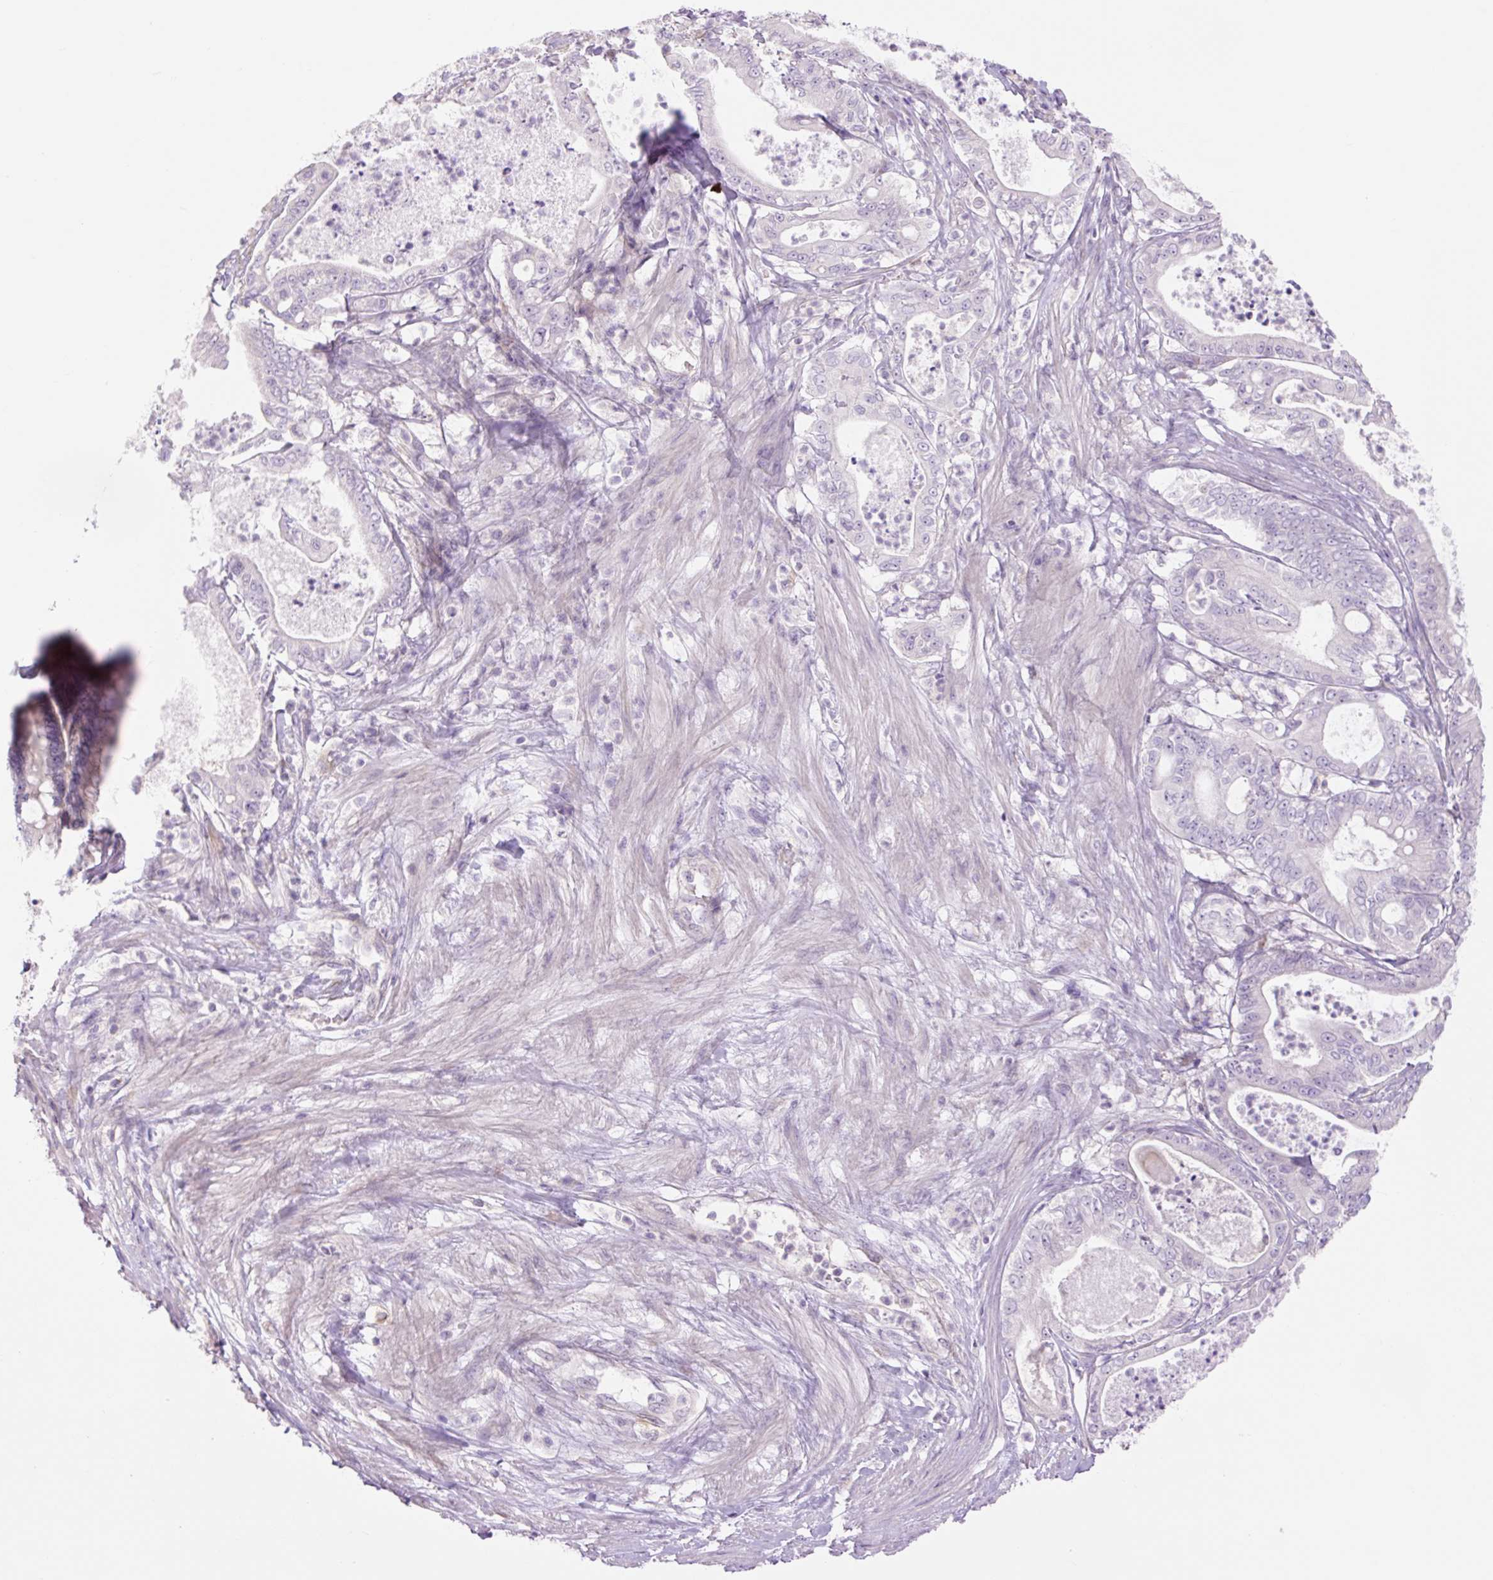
{"staining": {"intensity": "negative", "quantity": "none", "location": "none"}, "tissue": "pancreatic cancer", "cell_type": "Tumor cells", "image_type": "cancer", "snomed": [{"axis": "morphology", "description": "Adenocarcinoma, NOS"}, {"axis": "topography", "description": "Pancreas"}], "caption": "An immunohistochemistry (IHC) photomicrograph of adenocarcinoma (pancreatic) is shown. There is no staining in tumor cells of adenocarcinoma (pancreatic). The staining is performed using DAB (3,3'-diaminobenzidine) brown chromogen with nuclei counter-stained in using hematoxylin.", "gene": "GRID2", "patient": {"sex": "male", "age": 71}}